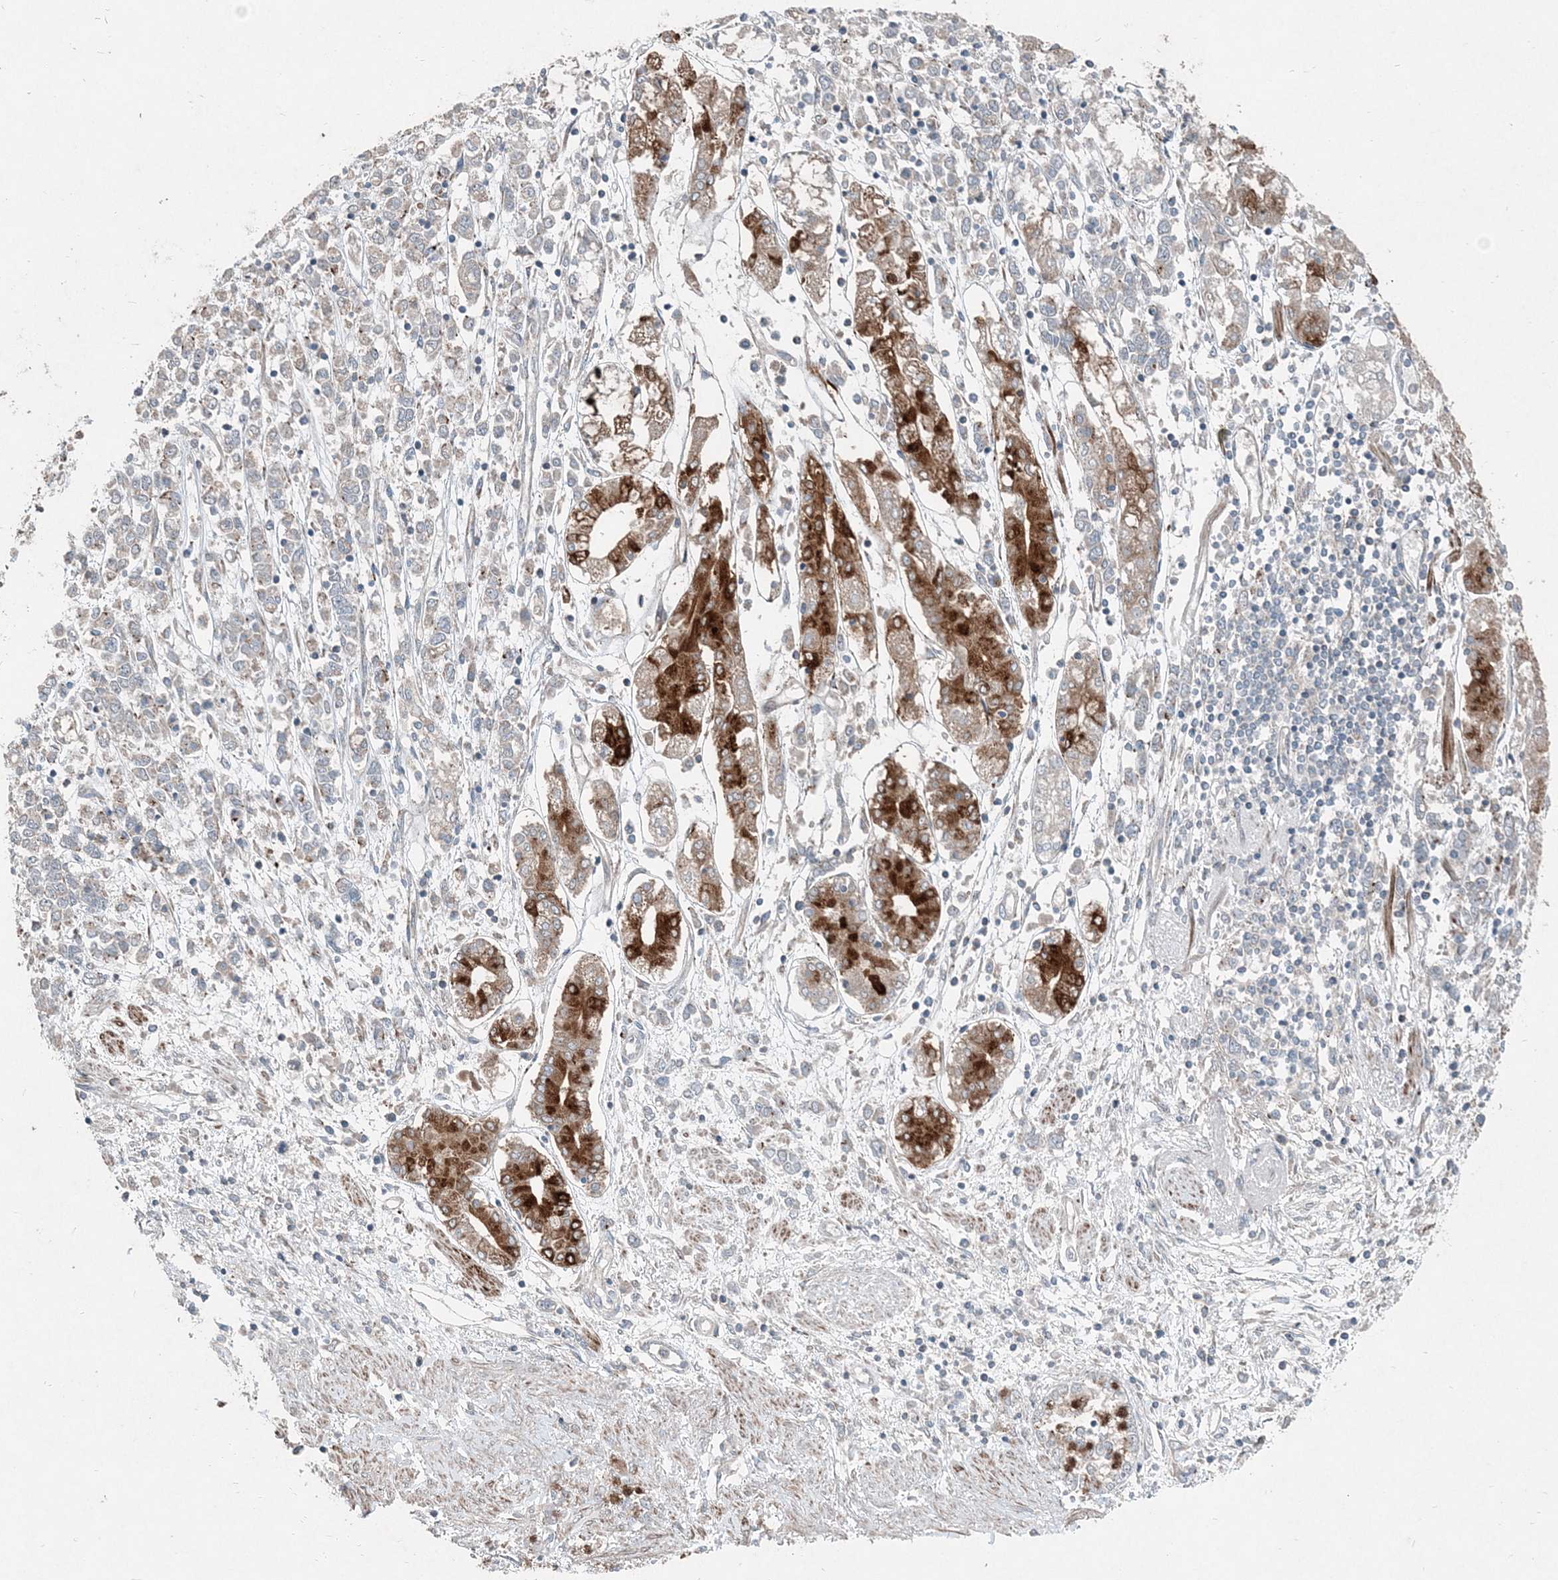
{"staining": {"intensity": "negative", "quantity": "none", "location": "none"}, "tissue": "stomach cancer", "cell_type": "Tumor cells", "image_type": "cancer", "snomed": [{"axis": "morphology", "description": "Adenocarcinoma, NOS"}, {"axis": "topography", "description": "Stomach"}], "caption": "A high-resolution image shows immunohistochemistry (IHC) staining of adenocarcinoma (stomach), which shows no significant staining in tumor cells.", "gene": "INTU", "patient": {"sex": "female", "age": 76}}